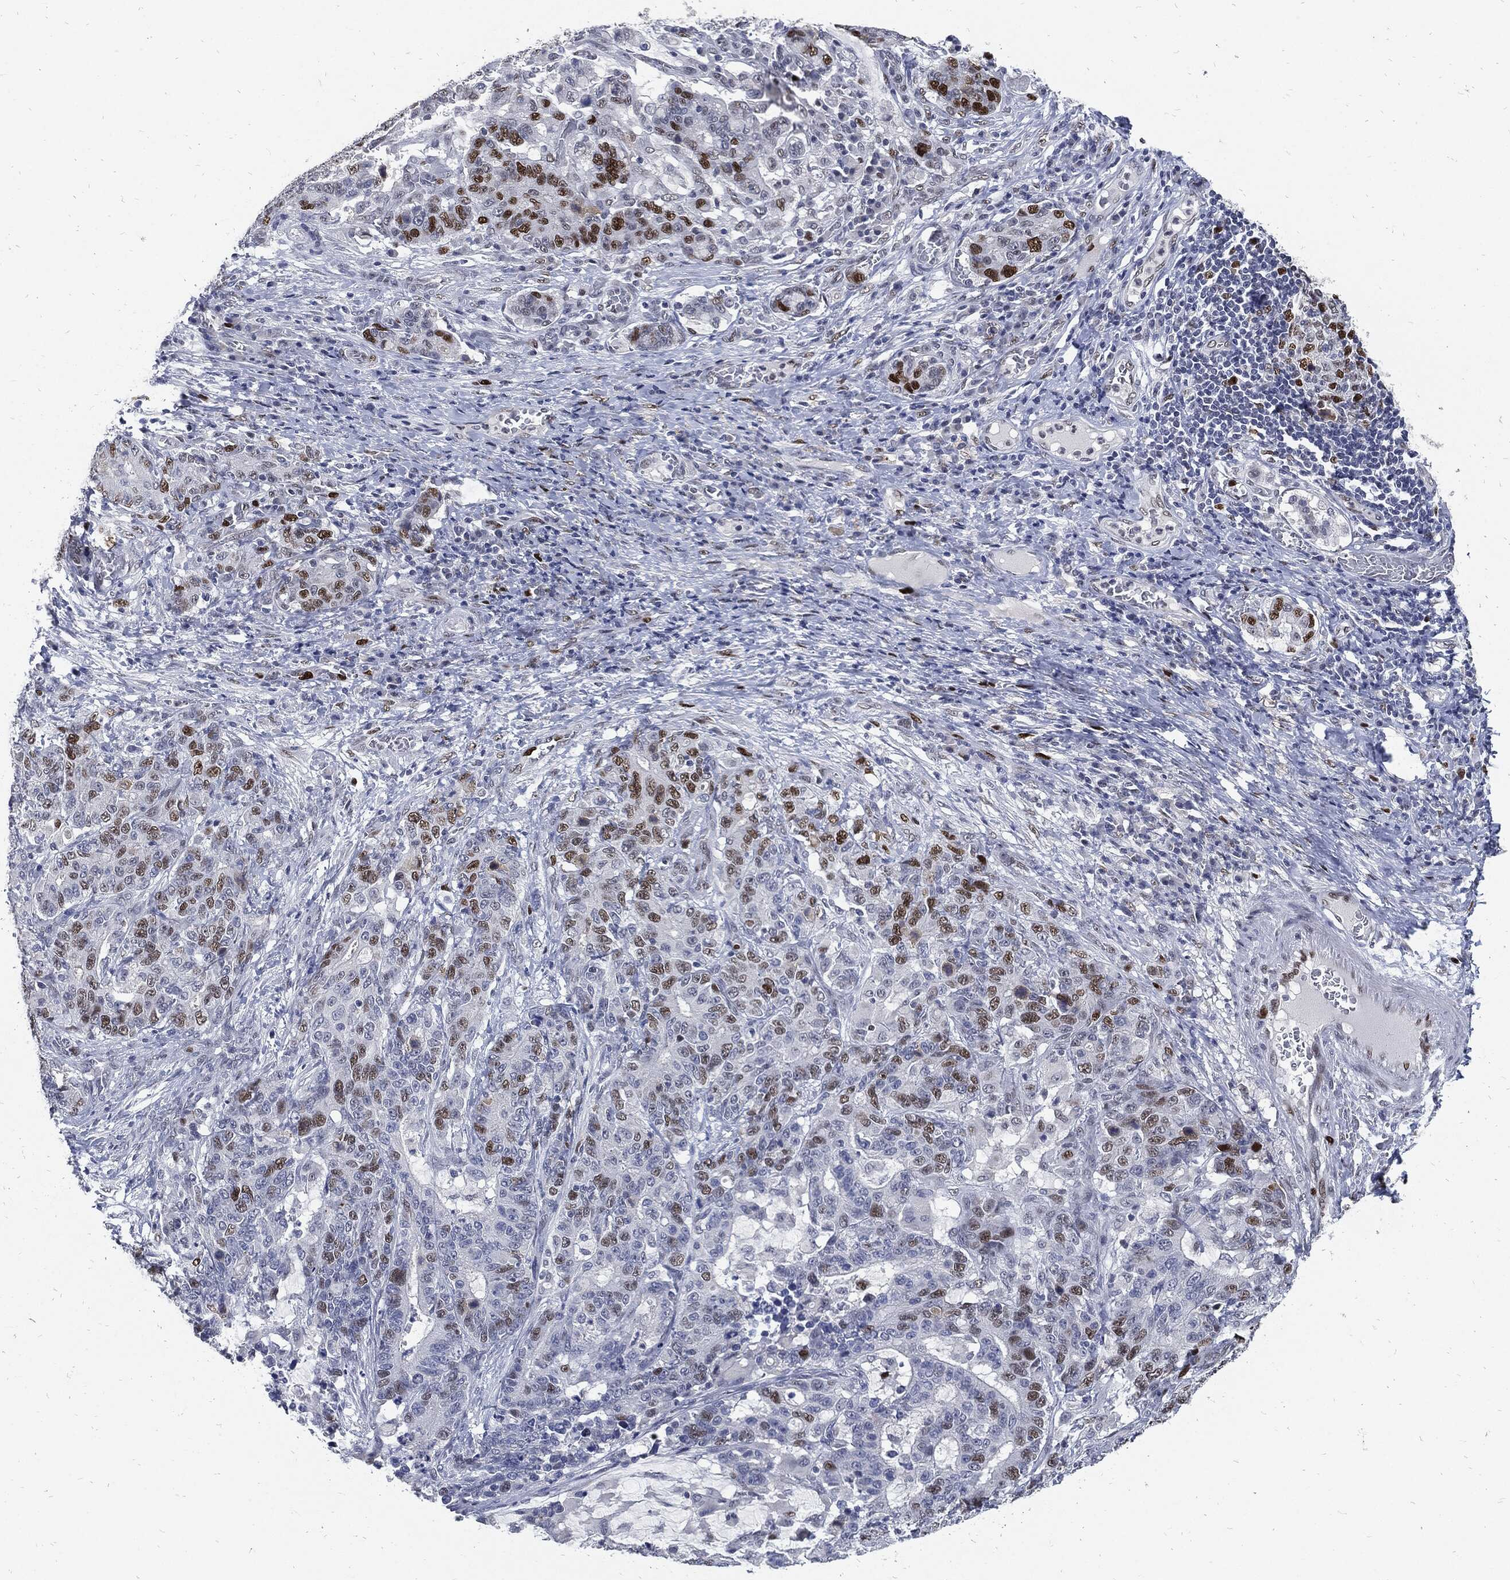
{"staining": {"intensity": "moderate", "quantity": "25%-75%", "location": "nuclear"}, "tissue": "stomach cancer", "cell_type": "Tumor cells", "image_type": "cancer", "snomed": [{"axis": "morphology", "description": "Normal tissue, NOS"}, {"axis": "morphology", "description": "Adenocarcinoma, NOS"}, {"axis": "topography", "description": "Stomach"}], "caption": "Adenocarcinoma (stomach) stained for a protein shows moderate nuclear positivity in tumor cells.", "gene": "NBN", "patient": {"sex": "female", "age": 64}}